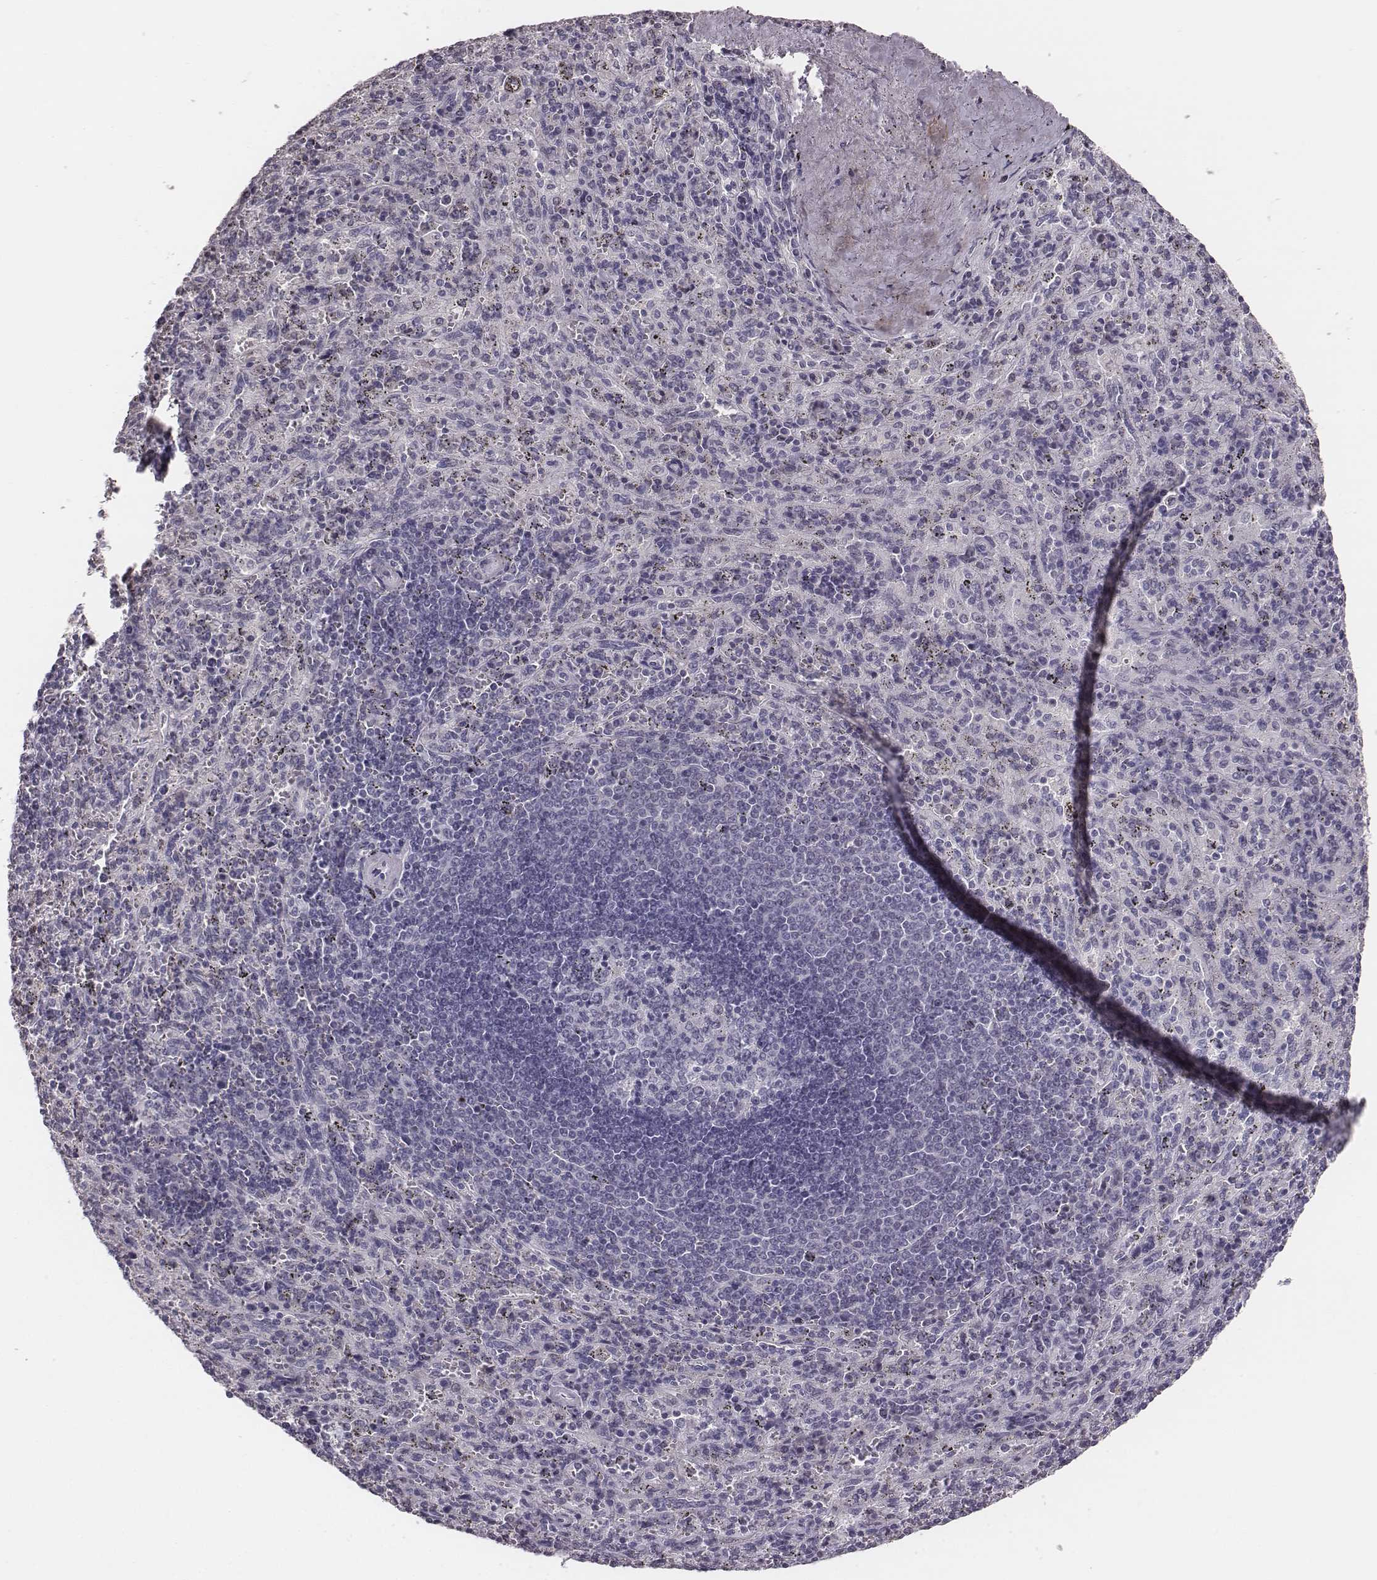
{"staining": {"intensity": "negative", "quantity": "none", "location": "none"}, "tissue": "spleen", "cell_type": "Cells in red pulp", "image_type": "normal", "snomed": [{"axis": "morphology", "description": "Normal tissue, NOS"}, {"axis": "topography", "description": "Spleen"}], "caption": "IHC histopathology image of normal human spleen stained for a protein (brown), which reveals no positivity in cells in red pulp.", "gene": "CSHL1", "patient": {"sex": "male", "age": 57}}